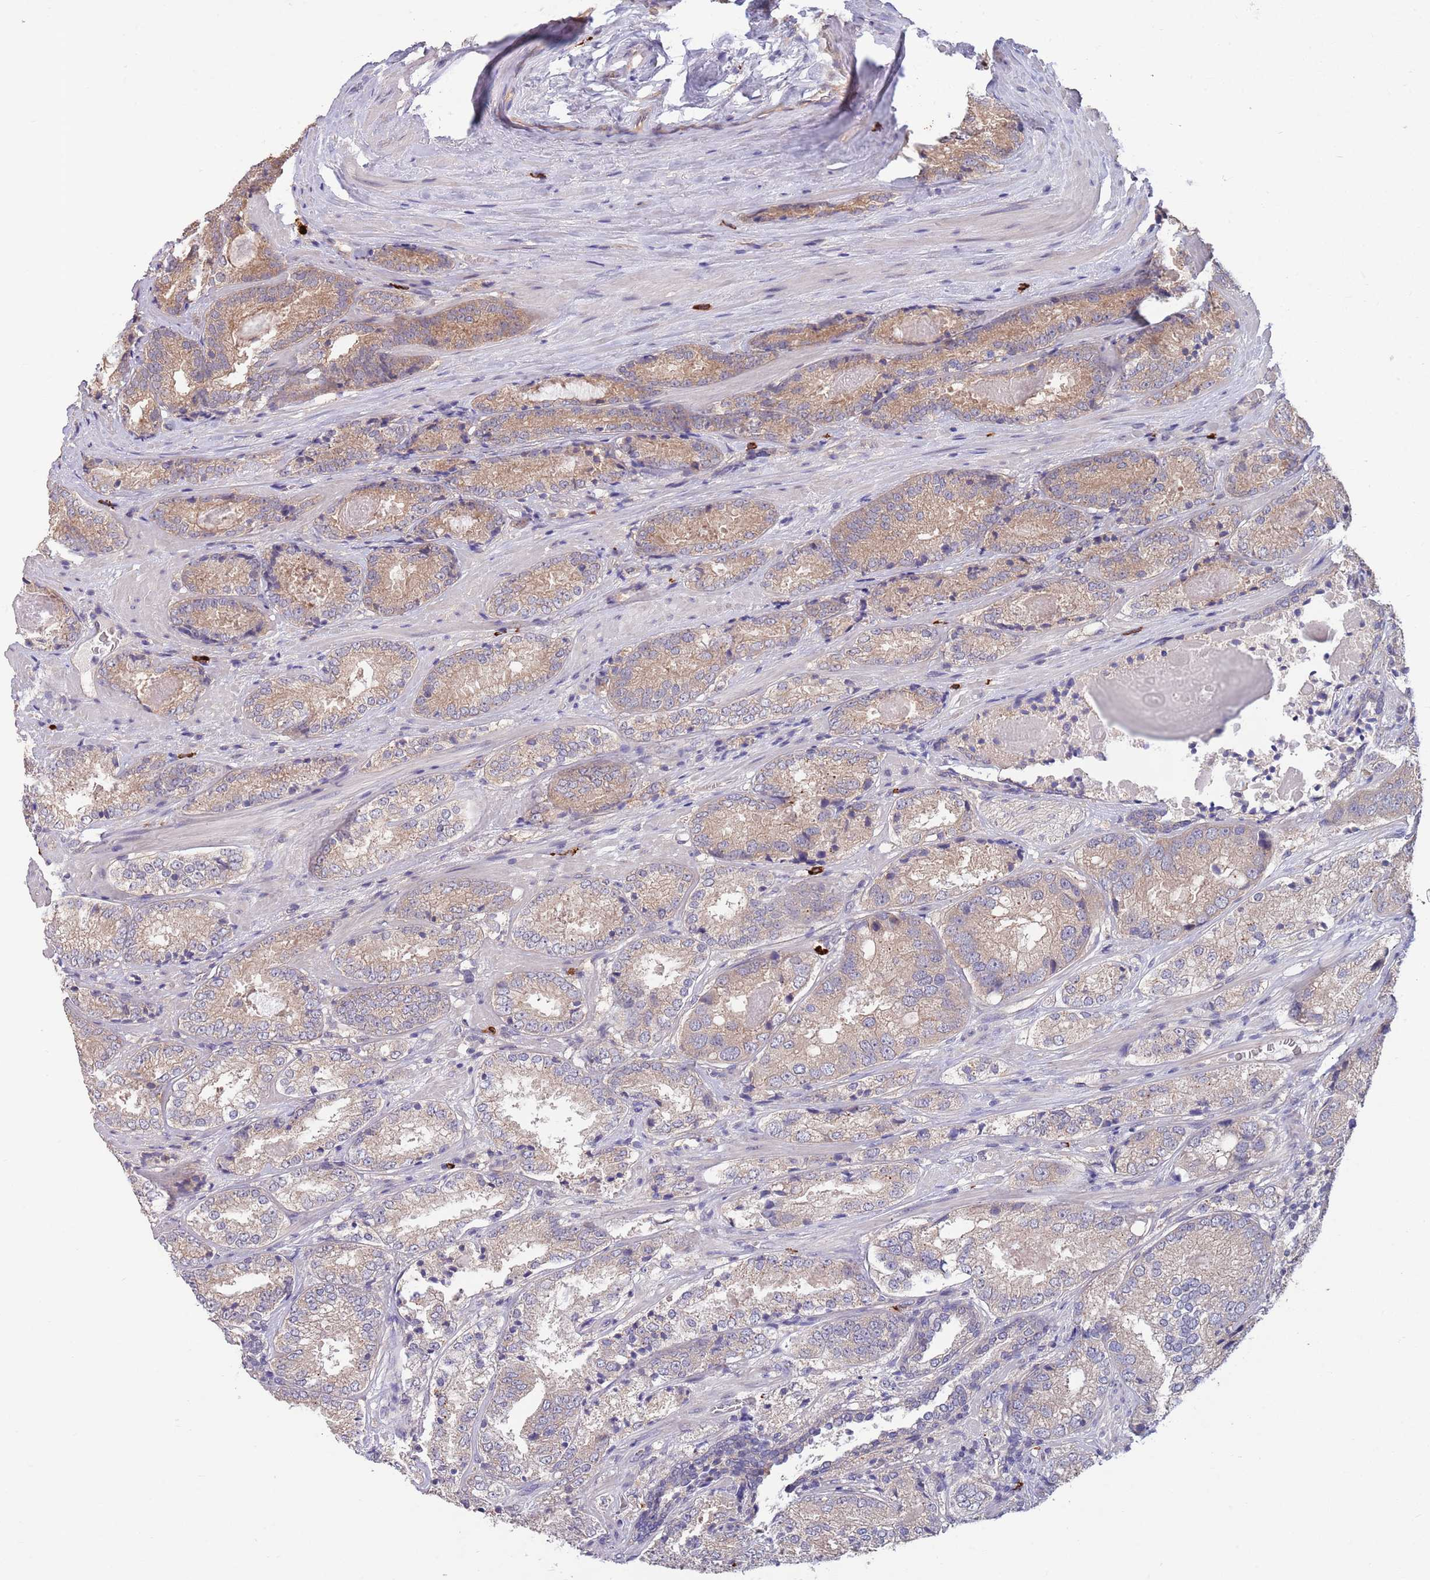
{"staining": {"intensity": "moderate", "quantity": "25%-75%", "location": "cytoplasmic/membranous"}, "tissue": "prostate cancer", "cell_type": "Tumor cells", "image_type": "cancer", "snomed": [{"axis": "morphology", "description": "Adenocarcinoma, High grade"}, {"axis": "topography", "description": "Prostate"}], "caption": "Moderate cytoplasmic/membranous staining is seen in about 25%-75% of tumor cells in adenocarcinoma (high-grade) (prostate).", "gene": "MARVELD2", "patient": {"sex": "male", "age": 63}}